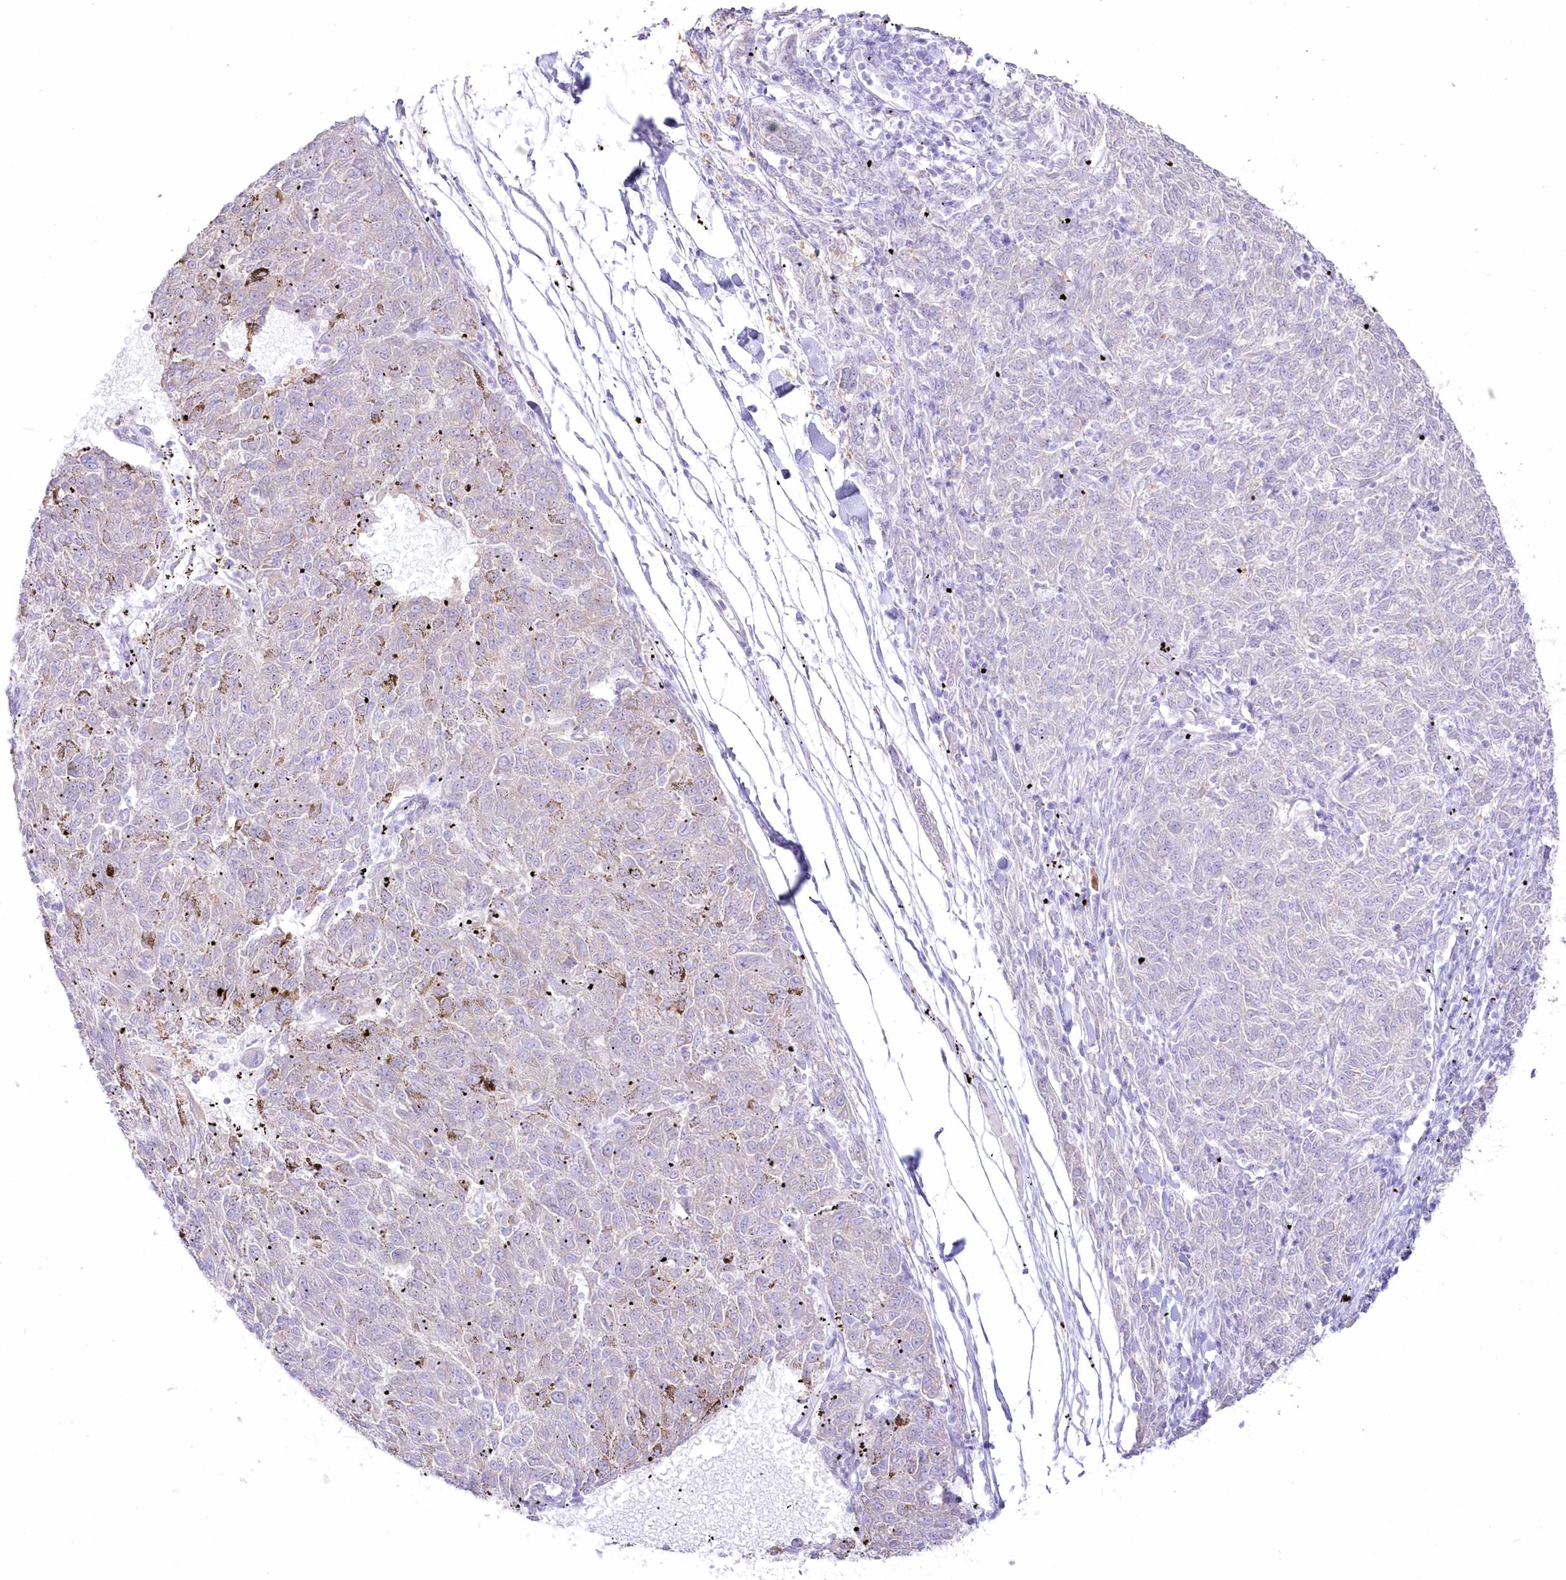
{"staining": {"intensity": "negative", "quantity": "none", "location": "none"}, "tissue": "melanoma", "cell_type": "Tumor cells", "image_type": "cancer", "snomed": [{"axis": "morphology", "description": "Malignant melanoma, NOS"}, {"axis": "topography", "description": "Skin"}], "caption": "Immunohistochemistry (IHC) micrograph of neoplastic tissue: human malignant melanoma stained with DAB displays no significant protein staining in tumor cells.", "gene": "ZNF843", "patient": {"sex": "female", "age": 72}}